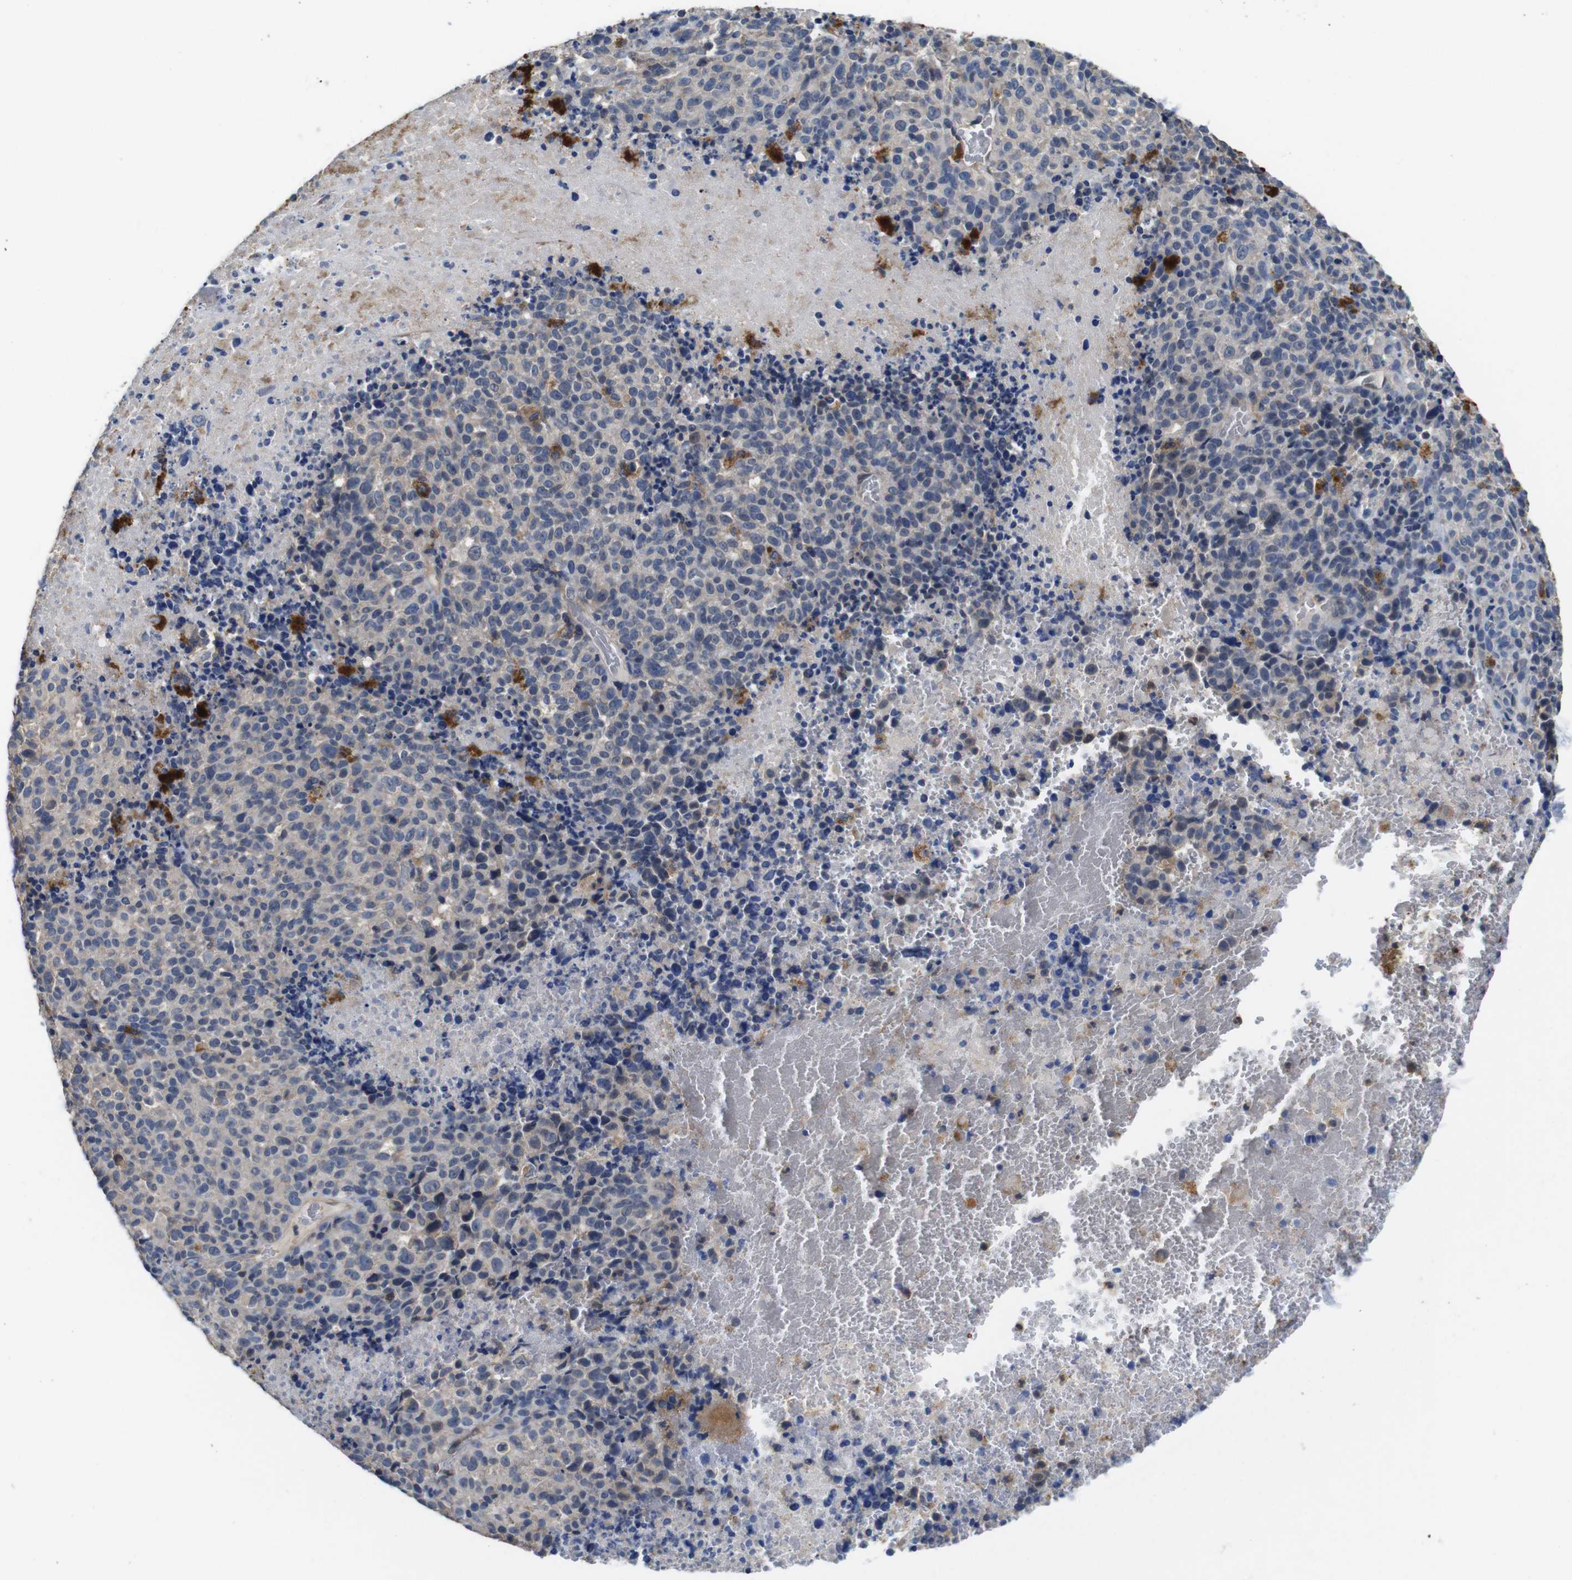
{"staining": {"intensity": "negative", "quantity": "none", "location": "none"}, "tissue": "melanoma", "cell_type": "Tumor cells", "image_type": "cancer", "snomed": [{"axis": "morphology", "description": "Malignant melanoma, Metastatic site"}, {"axis": "topography", "description": "Cerebral cortex"}], "caption": "Melanoma stained for a protein using immunohistochemistry demonstrates no staining tumor cells.", "gene": "GLIPR1", "patient": {"sex": "female", "age": 52}}